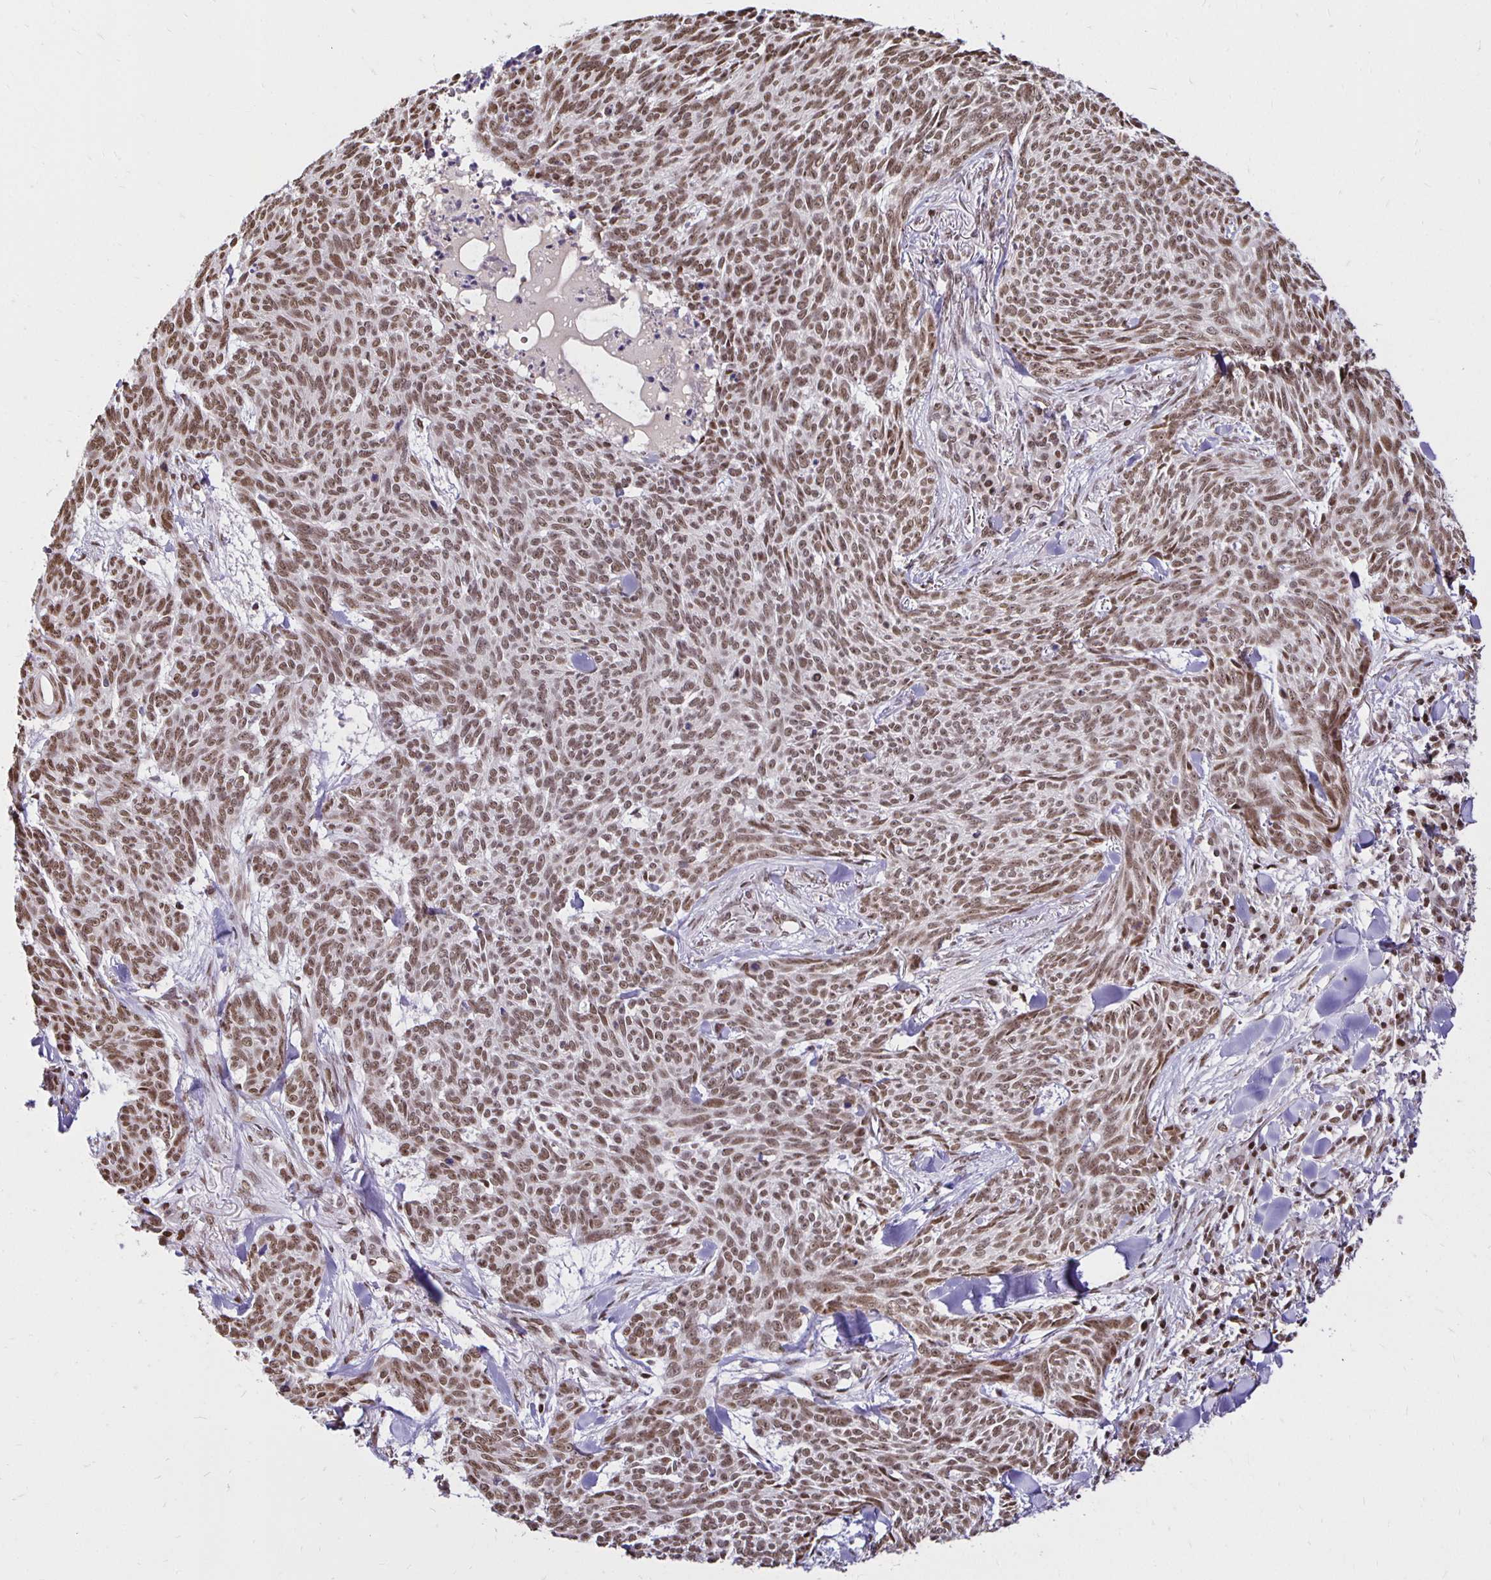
{"staining": {"intensity": "moderate", "quantity": ">75%", "location": "nuclear"}, "tissue": "skin cancer", "cell_type": "Tumor cells", "image_type": "cancer", "snomed": [{"axis": "morphology", "description": "Basal cell carcinoma"}, {"axis": "topography", "description": "Skin"}], "caption": "The micrograph displays immunohistochemical staining of skin cancer (basal cell carcinoma). There is moderate nuclear expression is identified in about >75% of tumor cells. (DAB IHC with brightfield microscopy, high magnification).", "gene": "ZNF579", "patient": {"sex": "female", "age": 93}}